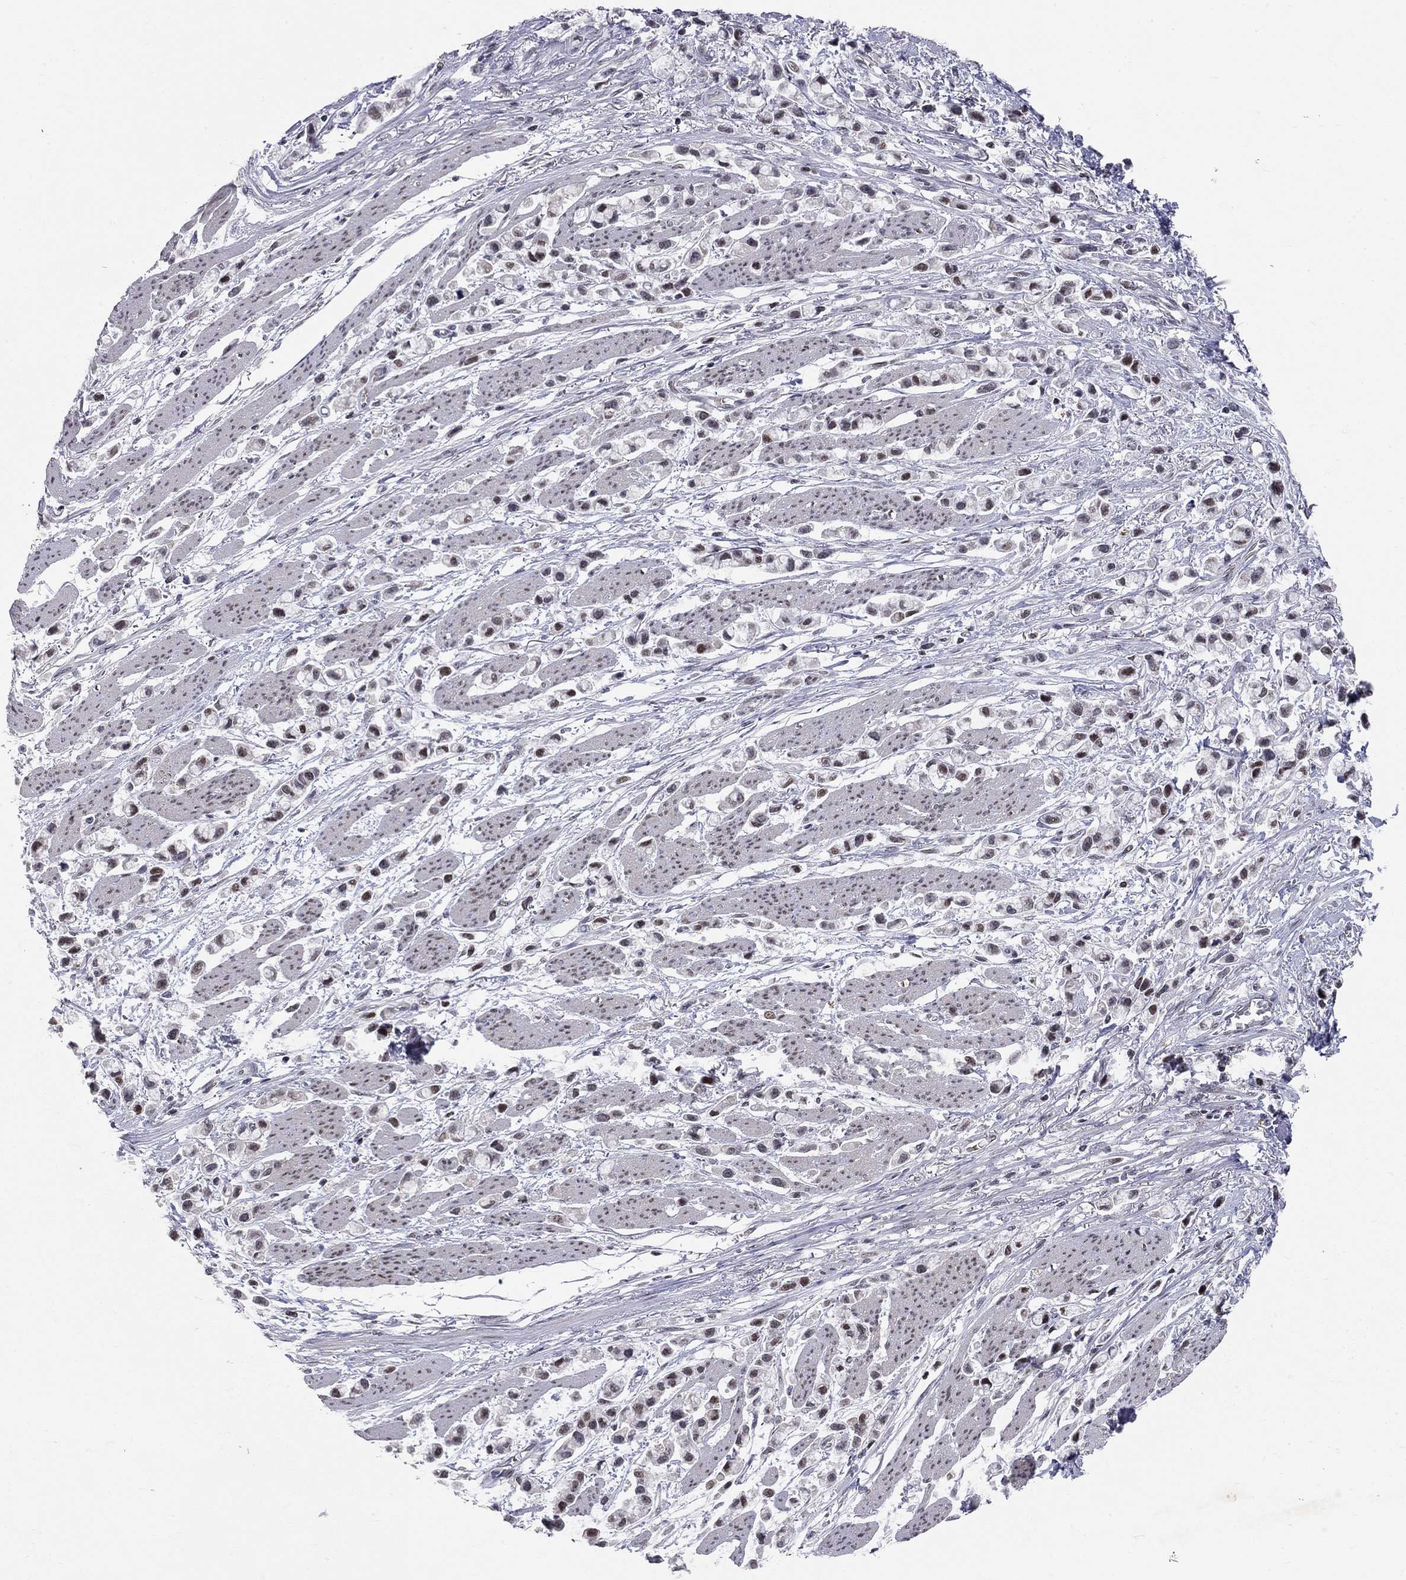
{"staining": {"intensity": "weak", "quantity": "<25%", "location": "nuclear"}, "tissue": "stomach cancer", "cell_type": "Tumor cells", "image_type": "cancer", "snomed": [{"axis": "morphology", "description": "Adenocarcinoma, NOS"}, {"axis": "topography", "description": "Stomach"}], "caption": "This image is of stomach adenocarcinoma stained with immunohistochemistry (IHC) to label a protein in brown with the nuclei are counter-stained blue. There is no staining in tumor cells.", "gene": "HDAC3", "patient": {"sex": "female", "age": 81}}